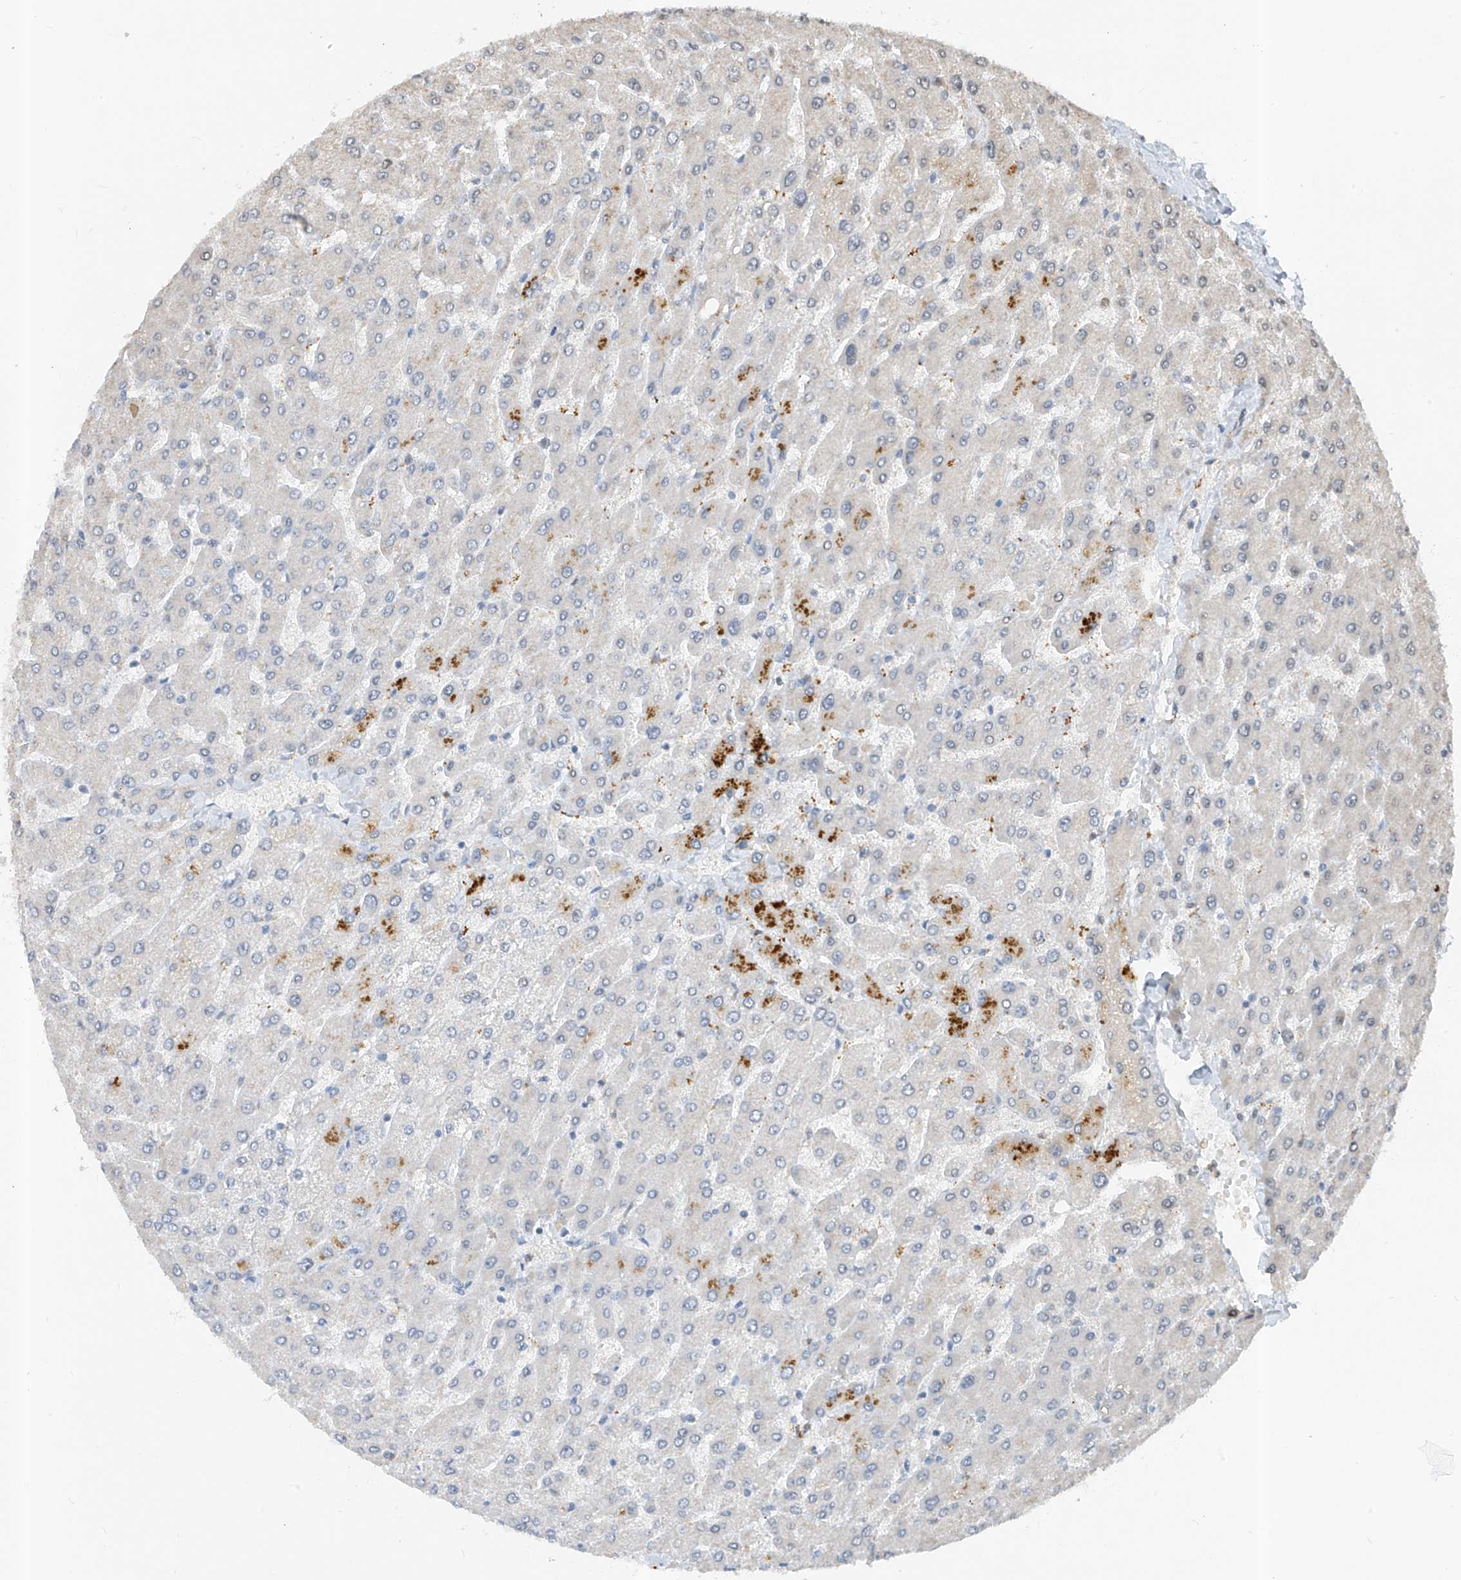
{"staining": {"intensity": "negative", "quantity": "none", "location": "none"}, "tissue": "liver", "cell_type": "Cholangiocytes", "image_type": "normal", "snomed": [{"axis": "morphology", "description": "Normal tissue, NOS"}, {"axis": "topography", "description": "Liver"}], "caption": "A photomicrograph of liver stained for a protein displays no brown staining in cholangiocytes. (DAB (3,3'-diaminobenzidine) immunohistochemistry (IHC) visualized using brightfield microscopy, high magnification).", "gene": "RBP7", "patient": {"sex": "male", "age": 55}}